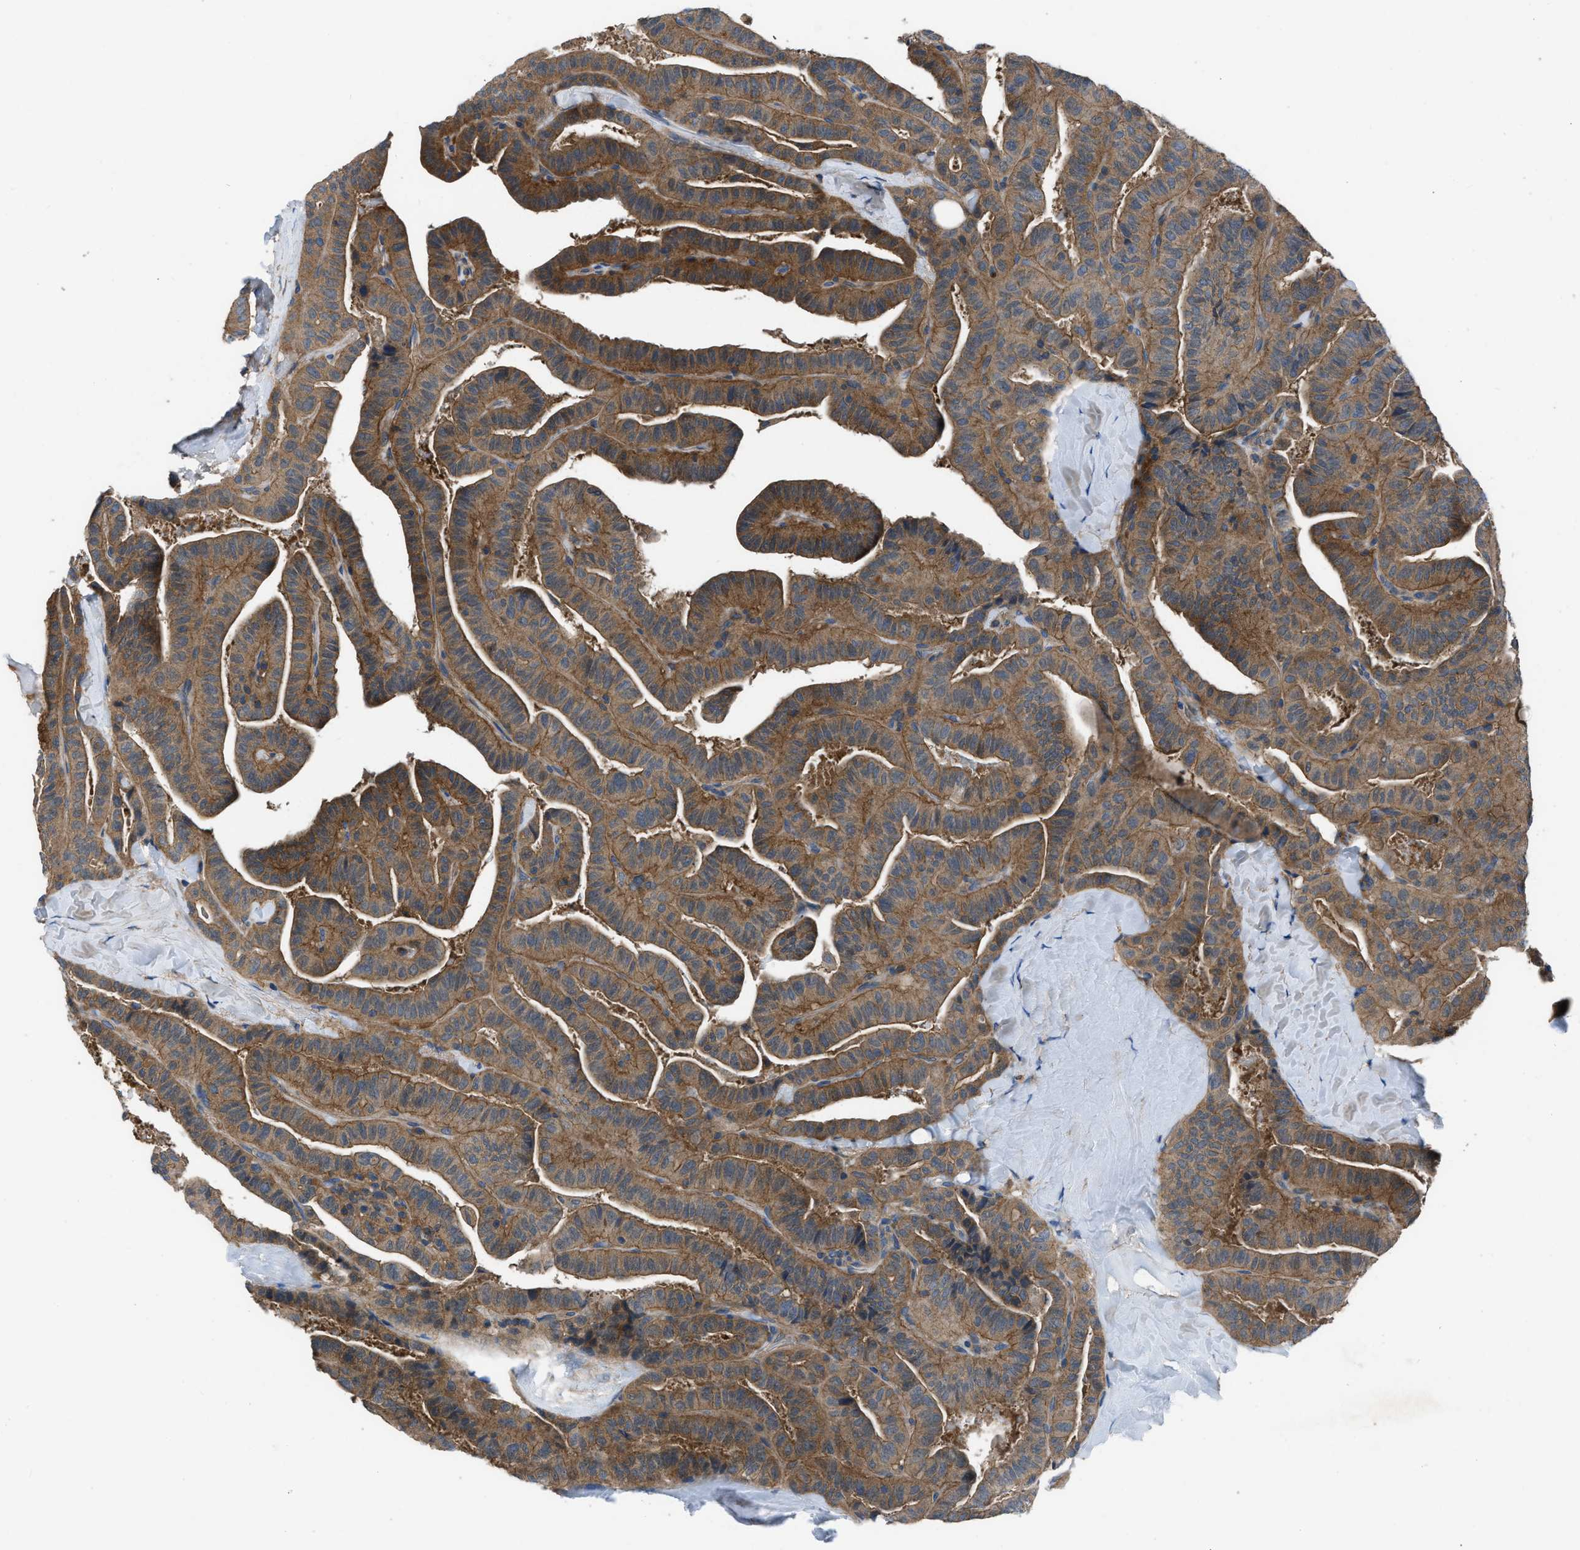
{"staining": {"intensity": "moderate", "quantity": ">75%", "location": "cytoplasmic/membranous"}, "tissue": "thyroid cancer", "cell_type": "Tumor cells", "image_type": "cancer", "snomed": [{"axis": "morphology", "description": "Papillary adenocarcinoma, NOS"}, {"axis": "topography", "description": "Thyroid gland"}], "caption": "Papillary adenocarcinoma (thyroid) was stained to show a protein in brown. There is medium levels of moderate cytoplasmic/membranous expression in approximately >75% of tumor cells.", "gene": "USP25", "patient": {"sex": "male", "age": 77}}